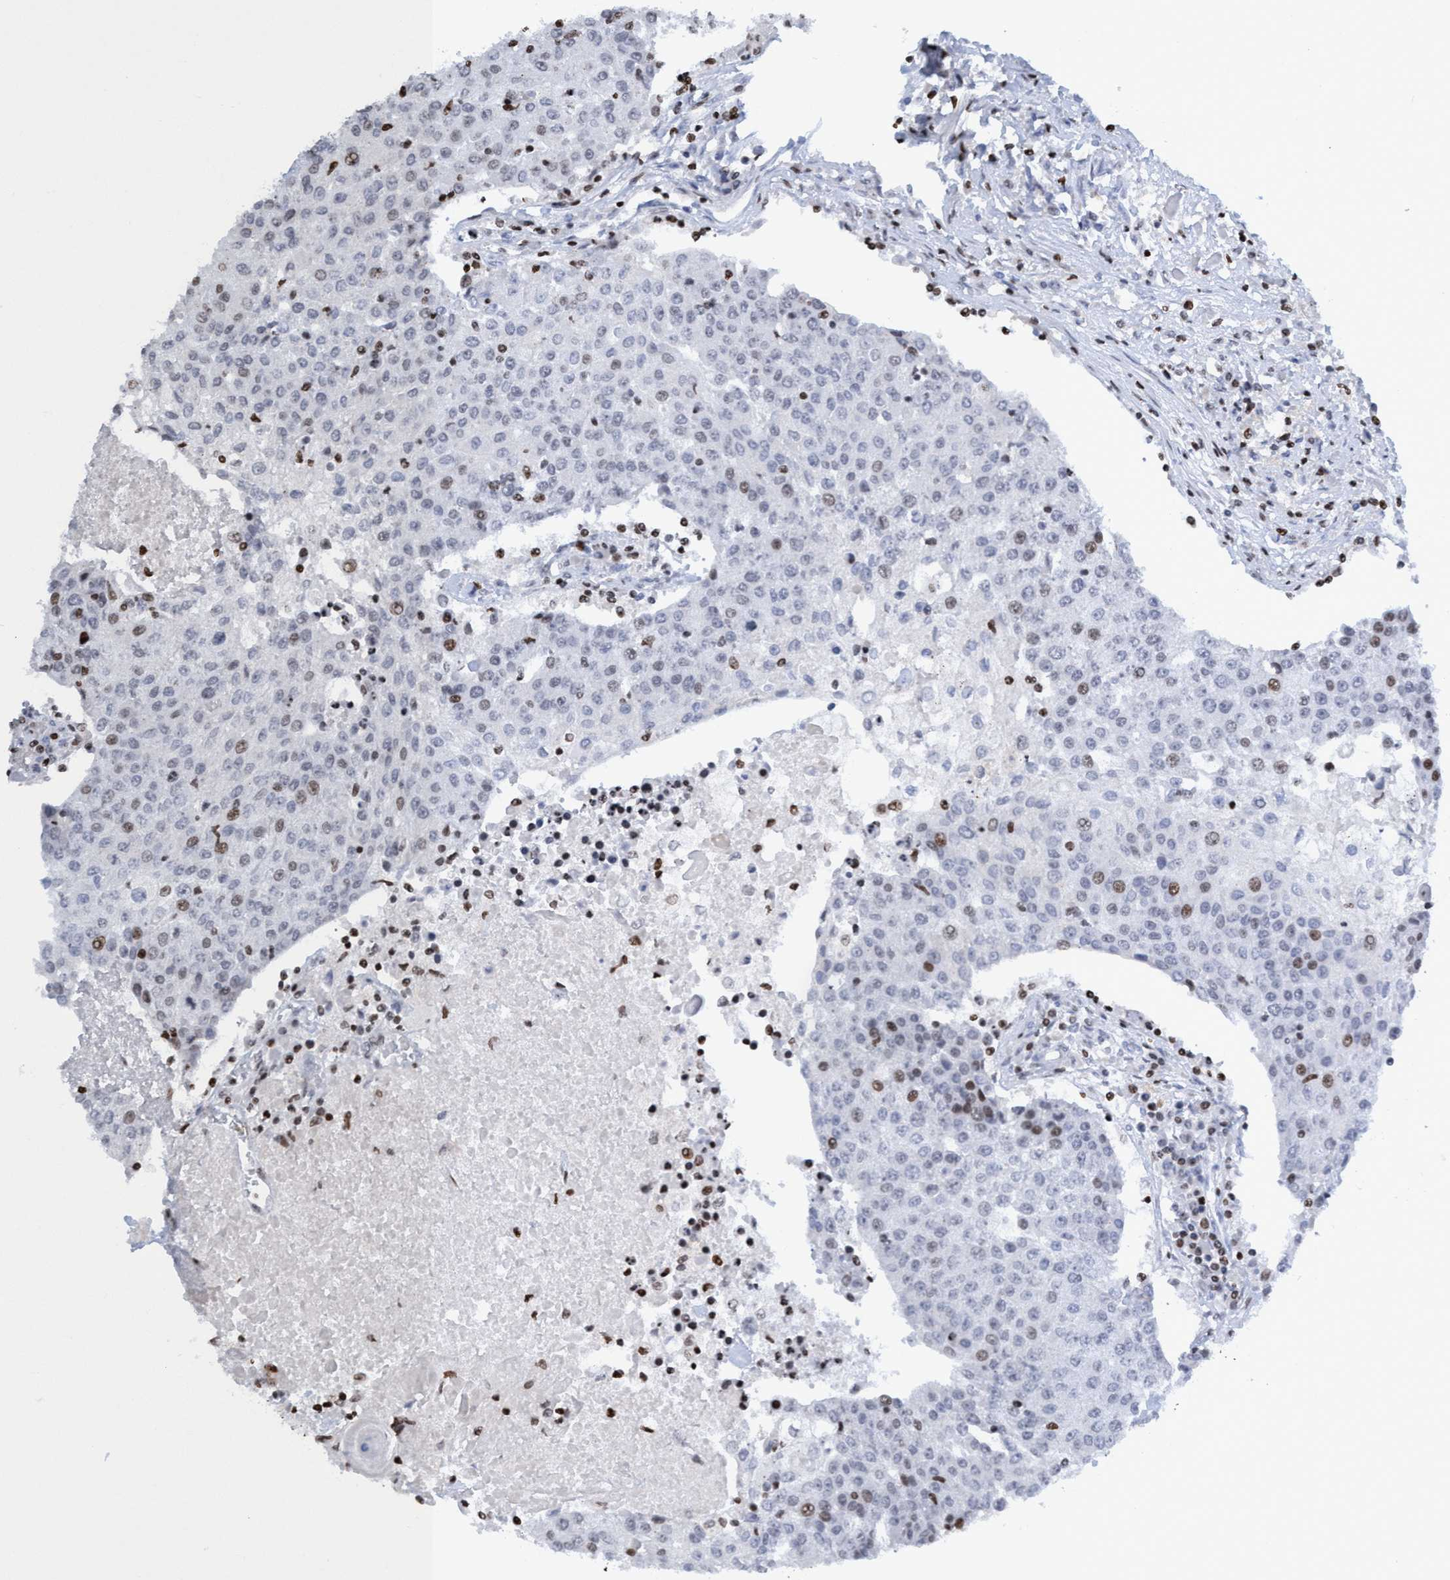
{"staining": {"intensity": "moderate", "quantity": "<25%", "location": "nuclear"}, "tissue": "urothelial cancer", "cell_type": "Tumor cells", "image_type": "cancer", "snomed": [{"axis": "morphology", "description": "Urothelial carcinoma, High grade"}, {"axis": "topography", "description": "Urinary bladder"}], "caption": "A photomicrograph of high-grade urothelial carcinoma stained for a protein displays moderate nuclear brown staining in tumor cells. Nuclei are stained in blue.", "gene": "CBX2", "patient": {"sex": "female", "age": 85}}